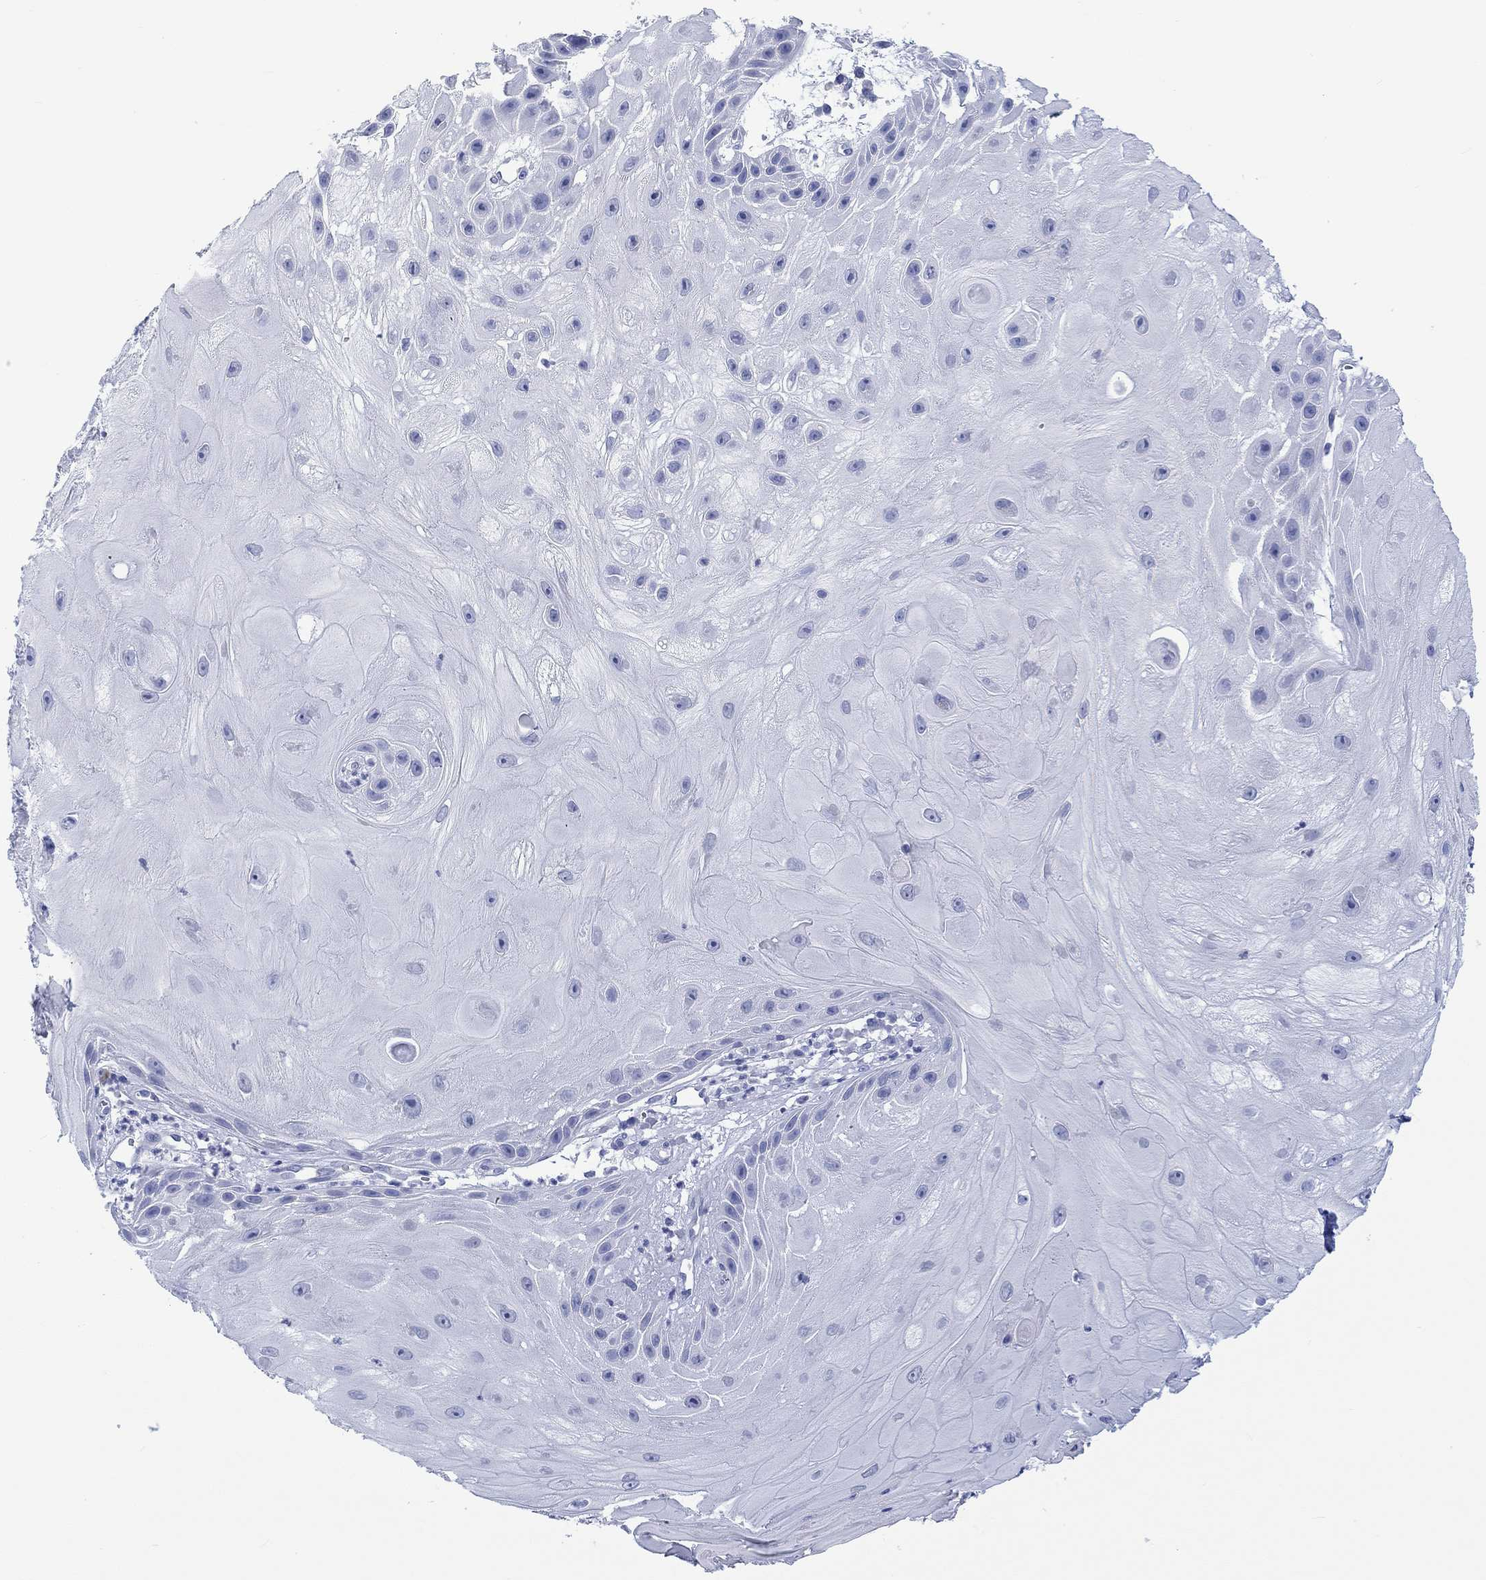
{"staining": {"intensity": "negative", "quantity": "none", "location": "none"}, "tissue": "skin cancer", "cell_type": "Tumor cells", "image_type": "cancer", "snomed": [{"axis": "morphology", "description": "Normal tissue, NOS"}, {"axis": "morphology", "description": "Squamous cell carcinoma, NOS"}, {"axis": "topography", "description": "Skin"}], "caption": "Squamous cell carcinoma (skin) stained for a protein using immunohistochemistry shows no positivity tumor cells.", "gene": "MSI1", "patient": {"sex": "male", "age": 79}}